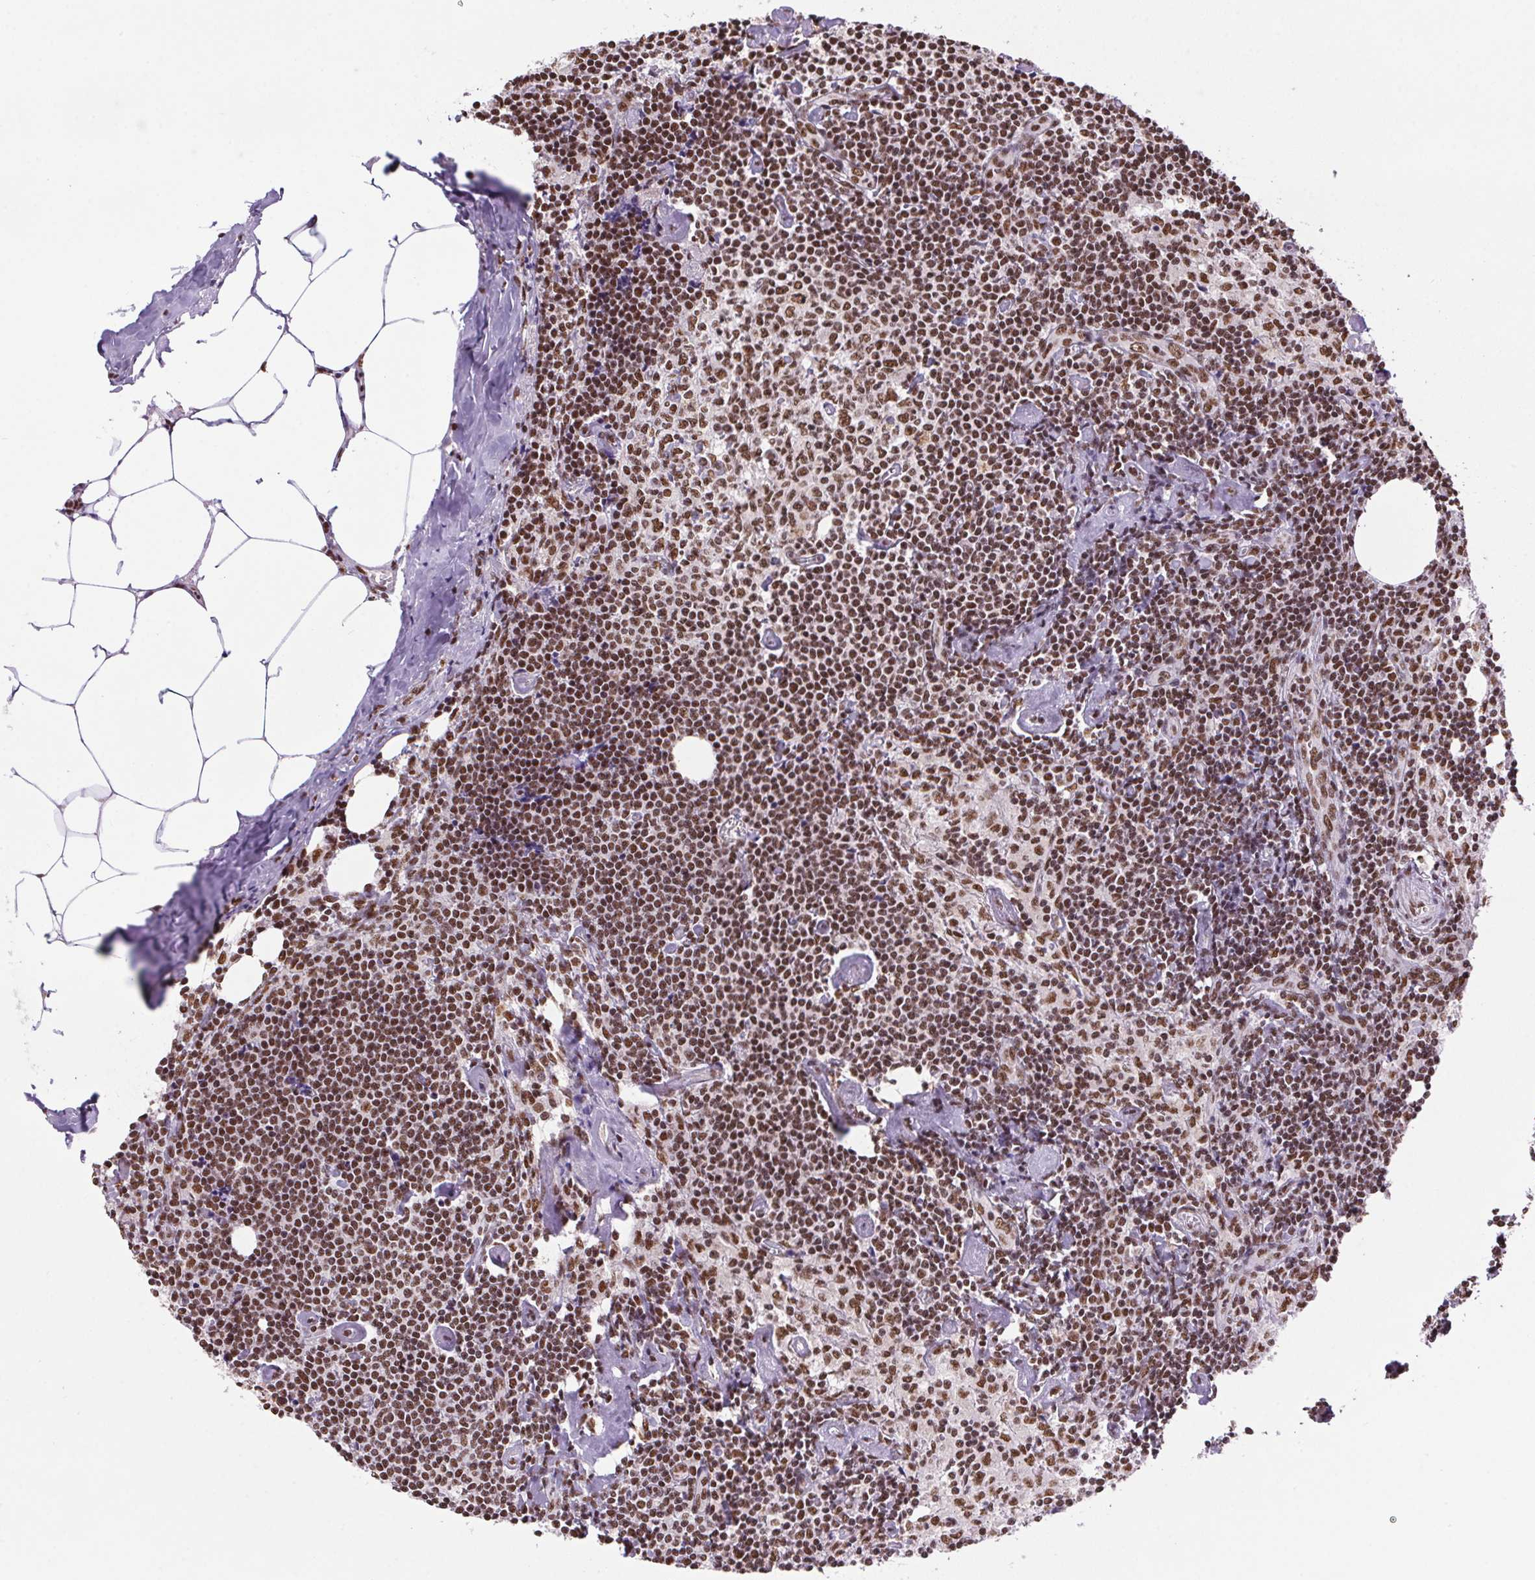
{"staining": {"intensity": "moderate", "quantity": ">75%", "location": "nuclear"}, "tissue": "lymph node", "cell_type": "Germinal center cells", "image_type": "normal", "snomed": [{"axis": "morphology", "description": "Normal tissue, NOS"}, {"axis": "topography", "description": "Lymph node"}], "caption": "Lymph node stained with DAB (3,3'-diaminobenzidine) IHC displays medium levels of moderate nuclear positivity in approximately >75% of germinal center cells.", "gene": "ZNF207", "patient": {"sex": "female", "age": 69}}